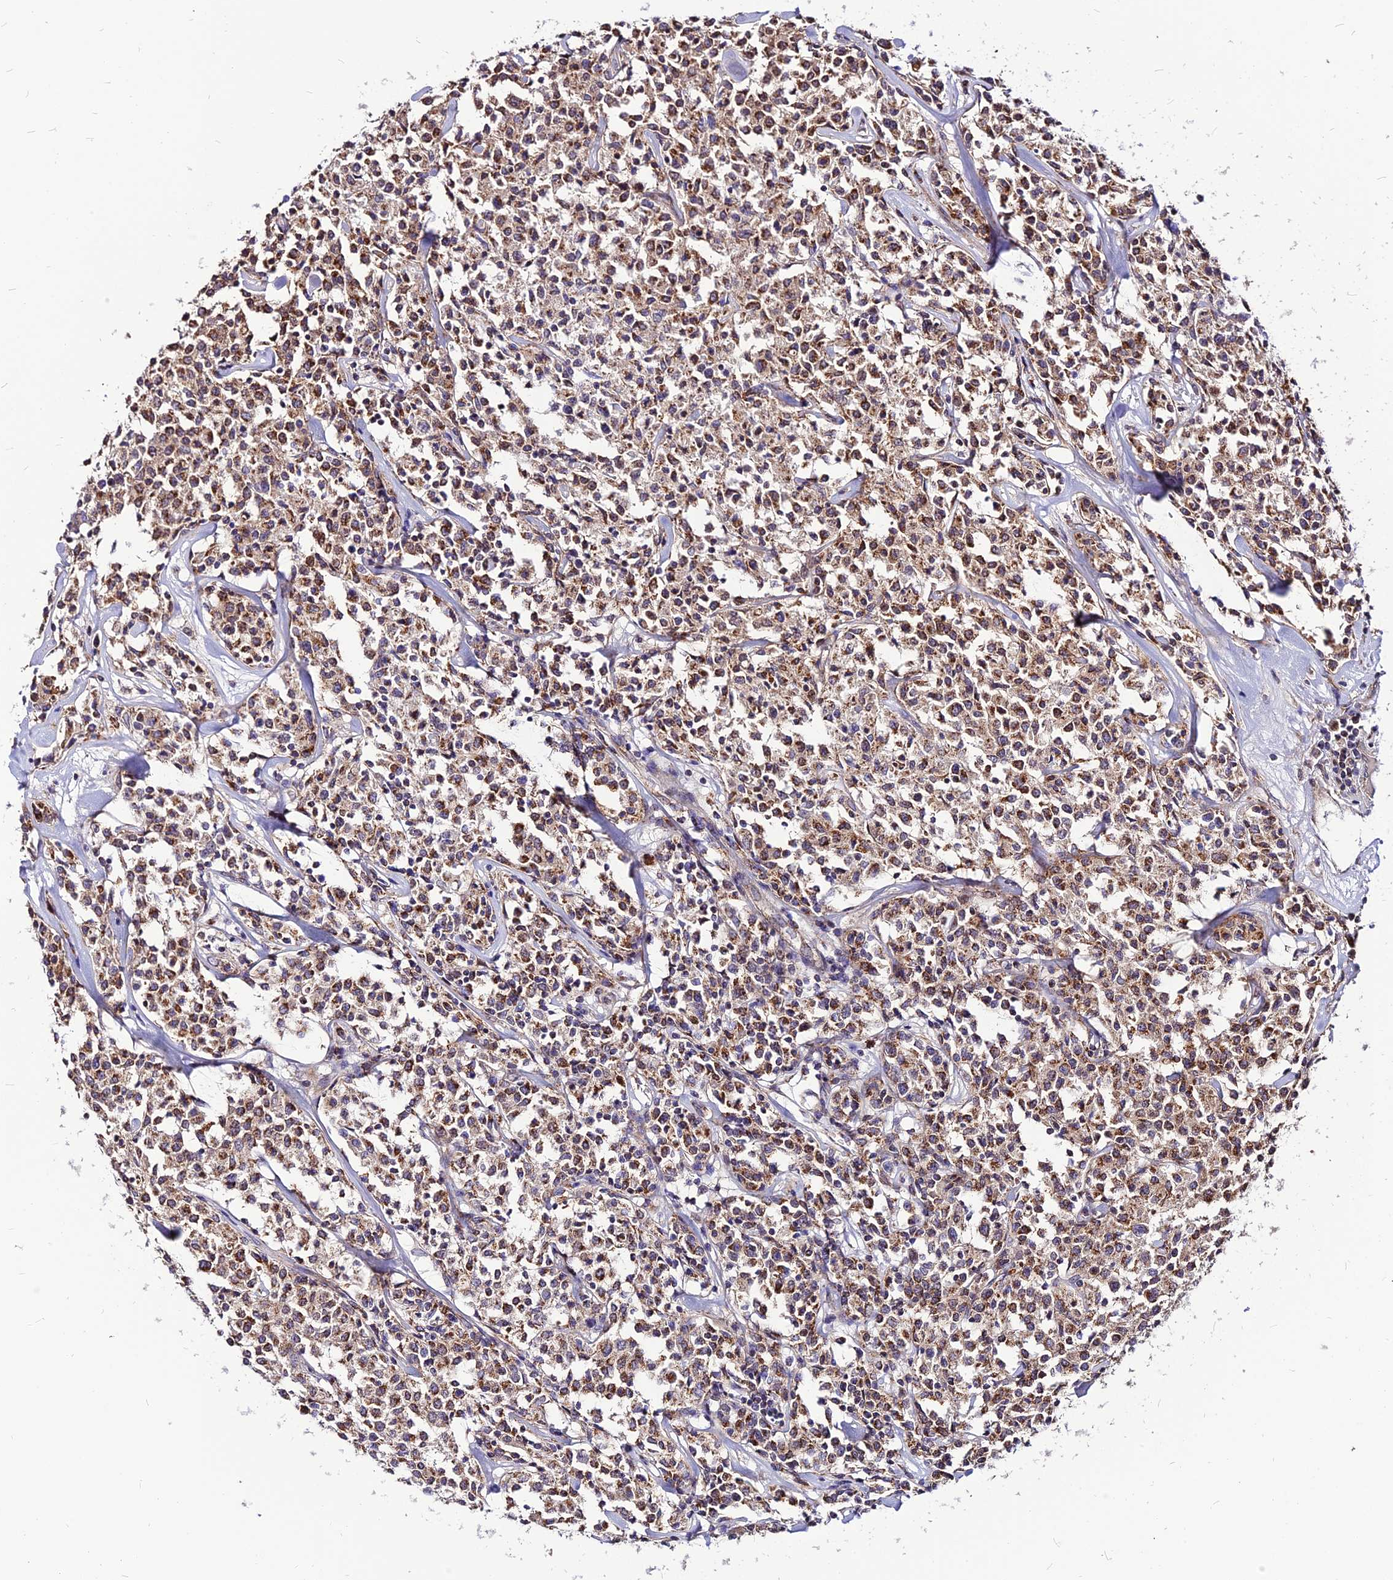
{"staining": {"intensity": "moderate", "quantity": ">75%", "location": "cytoplasmic/membranous"}, "tissue": "lymphoma", "cell_type": "Tumor cells", "image_type": "cancer", "snomed": [{"axis": "morphology", "description": "Malignant lymphoma, non-Hodgkin's type, Low grade"}, {"axis": "topography", "description": "Small intestine"}], "caption": "A brown stain highlights moderate cytoplasmic/membranous staining of a protein in human malignant lymphoma, non-Hodgkin's type (low-grade) tumor cells.", "gene": "ECI1", "patient": {"sex": "female", "age": 59}}